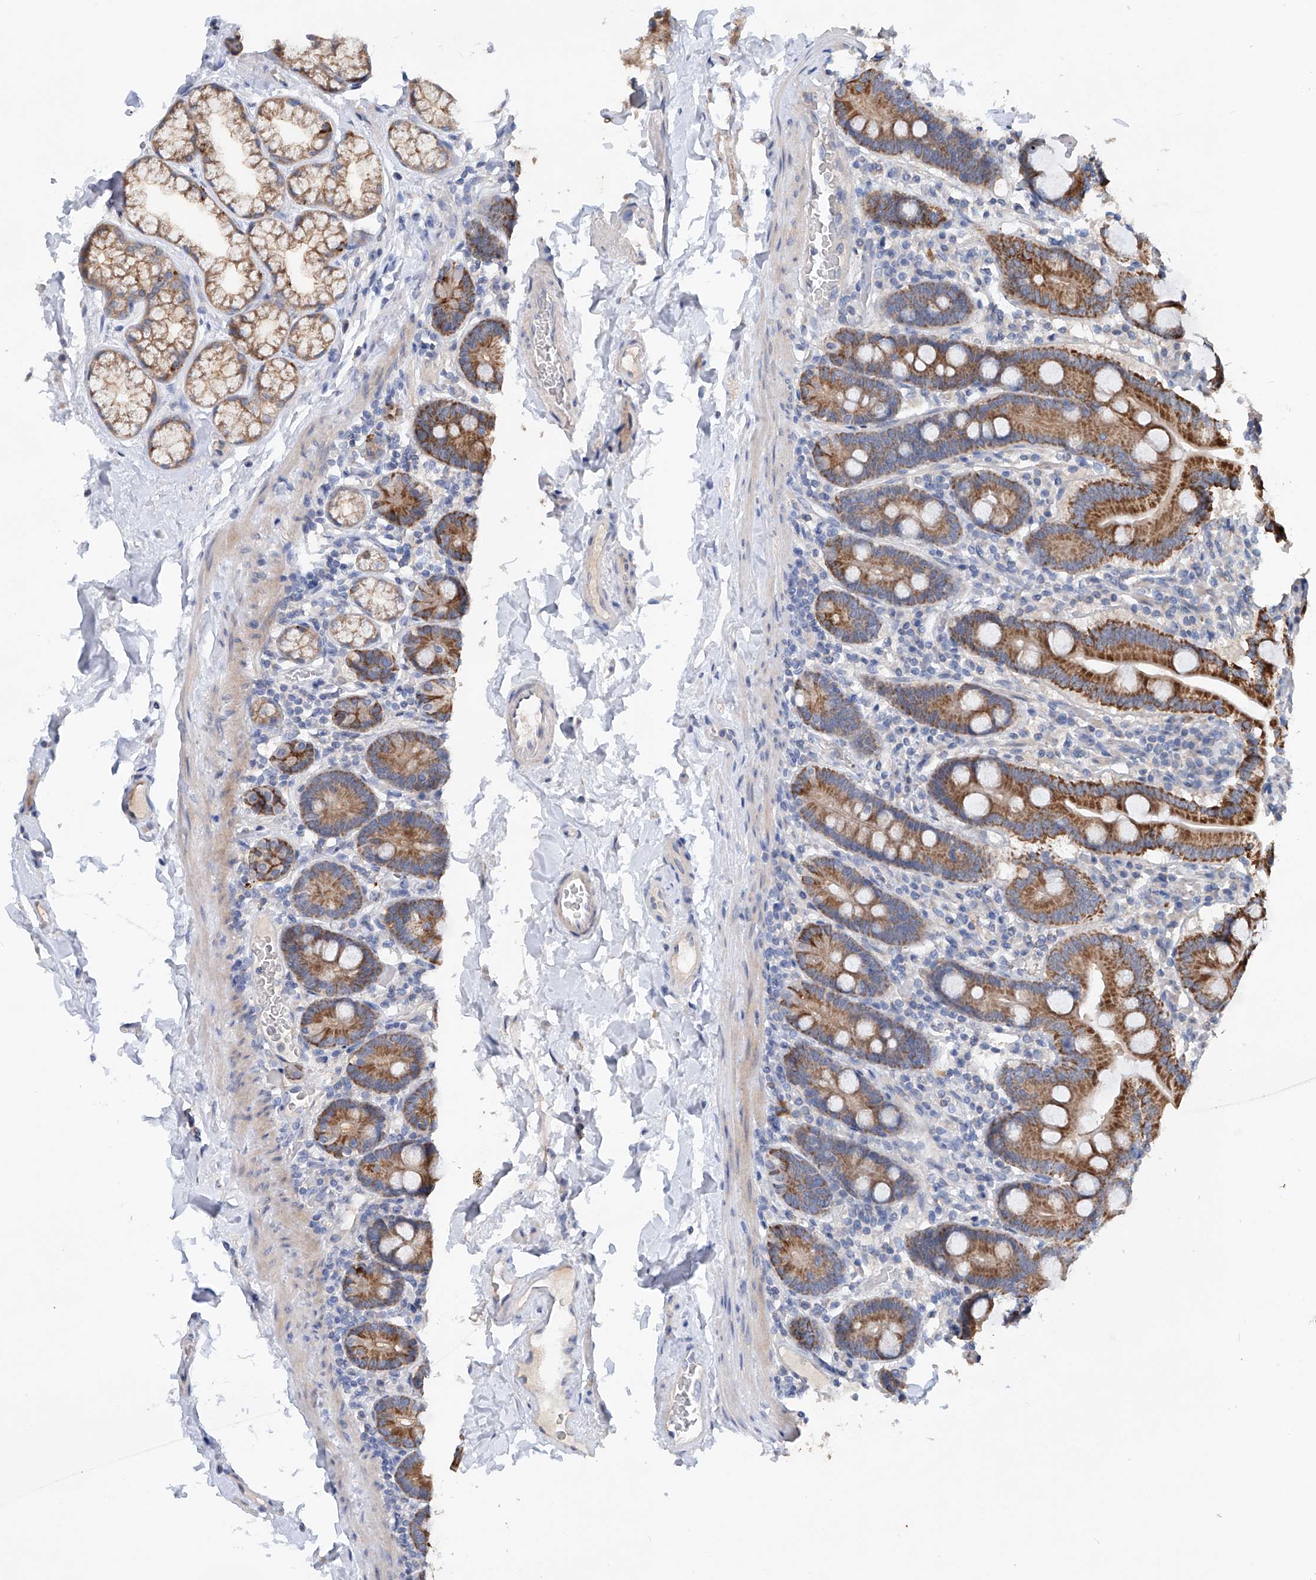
{"staining": {"intensity": "strong", "quantity": "25%-75%", "location": "cytoplasmic/membranous"}, "tissue": "duodenum", "cell_type": "Glandular cells", "image_type": "normal", "snomed": [{"axis": "morphology", "description": "Normal tissue, NOS"}, {"axis": "topography", "description": "Duodenum"}], "caption": "DAB immunohistochemical staining of normal duodenum displays strong cytoplasmic/membranous protein expression in approximately 25%-75% of glandular cells. The protein of interest is shown in brown color, while the nuclei are stained blue.", "gene": "GPC4", "patient": {"sex": "male", "age": 55}}